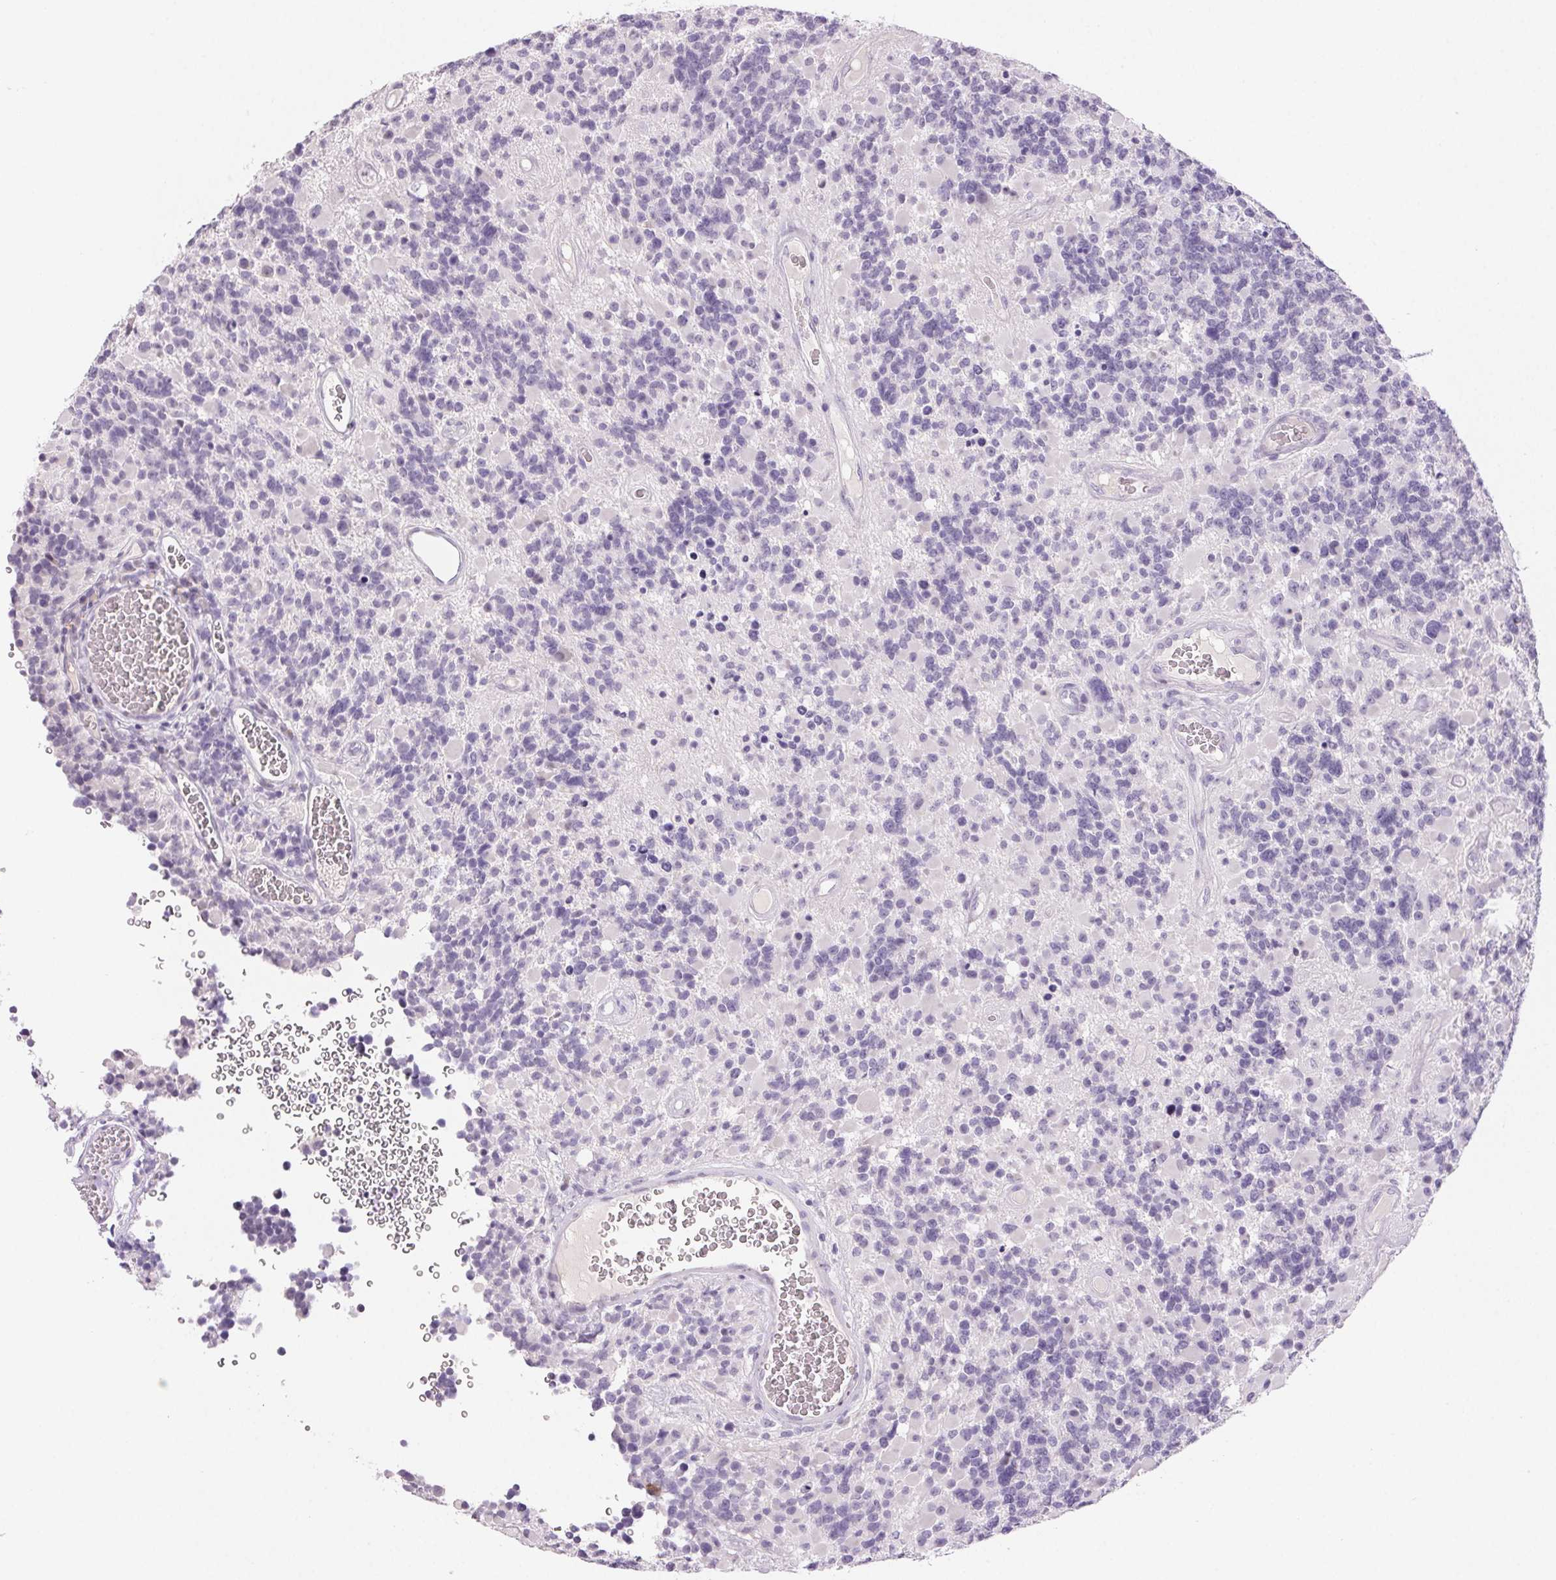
{"staining": {"intensity": "negative", "quantity": "none", "location": "none"}, "tissue": "glioma", "cell_type": "Tumor cells", "image_type": "cancer", "snomed": [{"axis": "morphology", "description": "Glioma, malignant, High grade"}, {"axis": "topography", "description": "Brain"}], "caption": "Tumor cells show no significant protein staining in malignant glioma (high-grade).", "gene": "BPIFB2", "patient": {"sex": "female", "age": 40}}